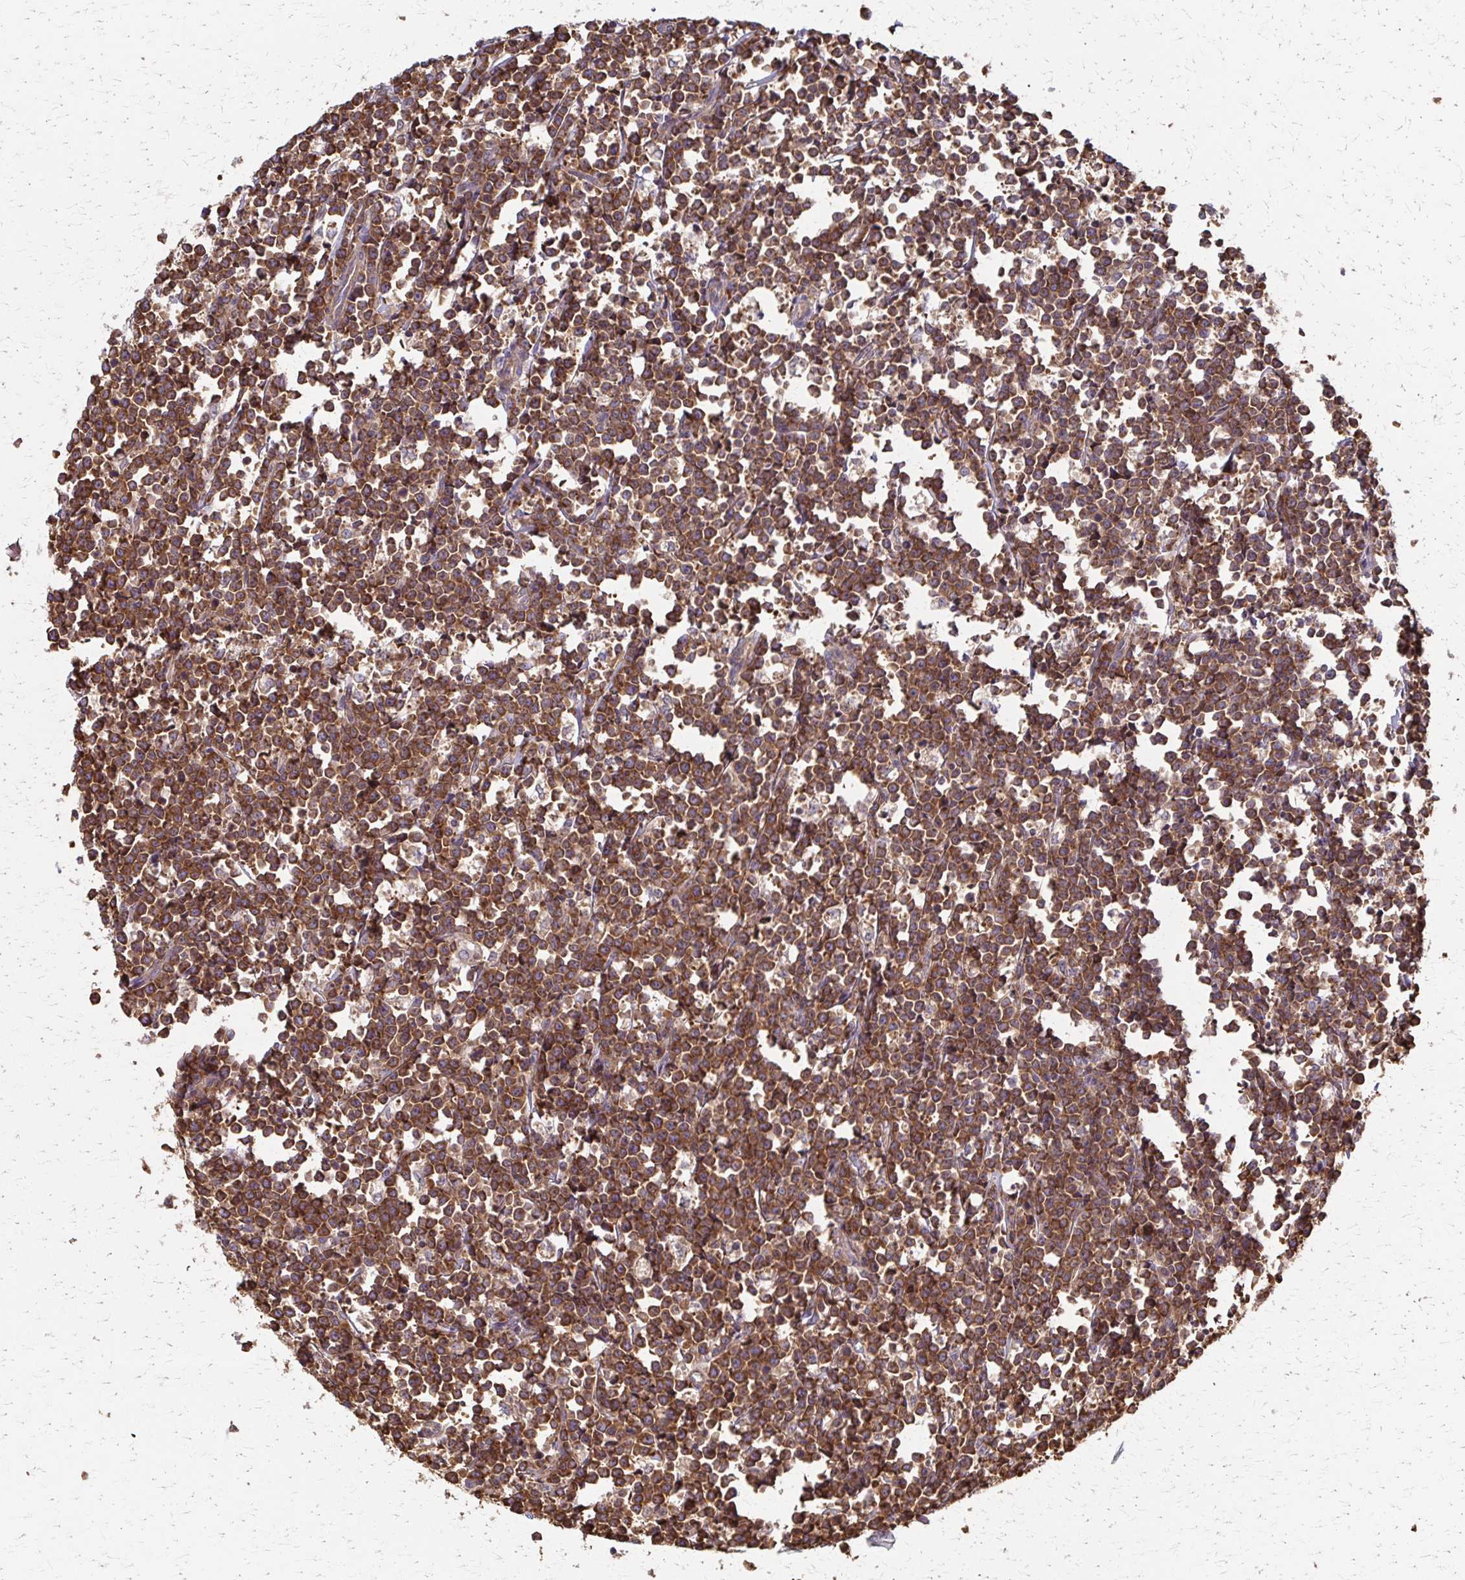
{"staining": {"intensity": "strong", "quantity": ">75%", "location": "cytoplasmic/membranous"}, "tissue": "lymphoma", "cell_type": "Tumor cells", "image_type": "cancer", "snomed": [{"axis": "morphology", "description": "Malignant lymphoma, non-Hodgkin's type, High grade"}, {"axis": "topography", "description": "Small intestine"}], "caption": "IHC (DAB (3,3'-diaminobenzidine)) staining of high-grade malignant lymphoma, non-Hodgkin's type shows strong cytoplasmic/membranous protein positivity in approximately >75% of tumor cells.", "gene": "EEF2", "patient": {"sex": "female", "age": 56}}